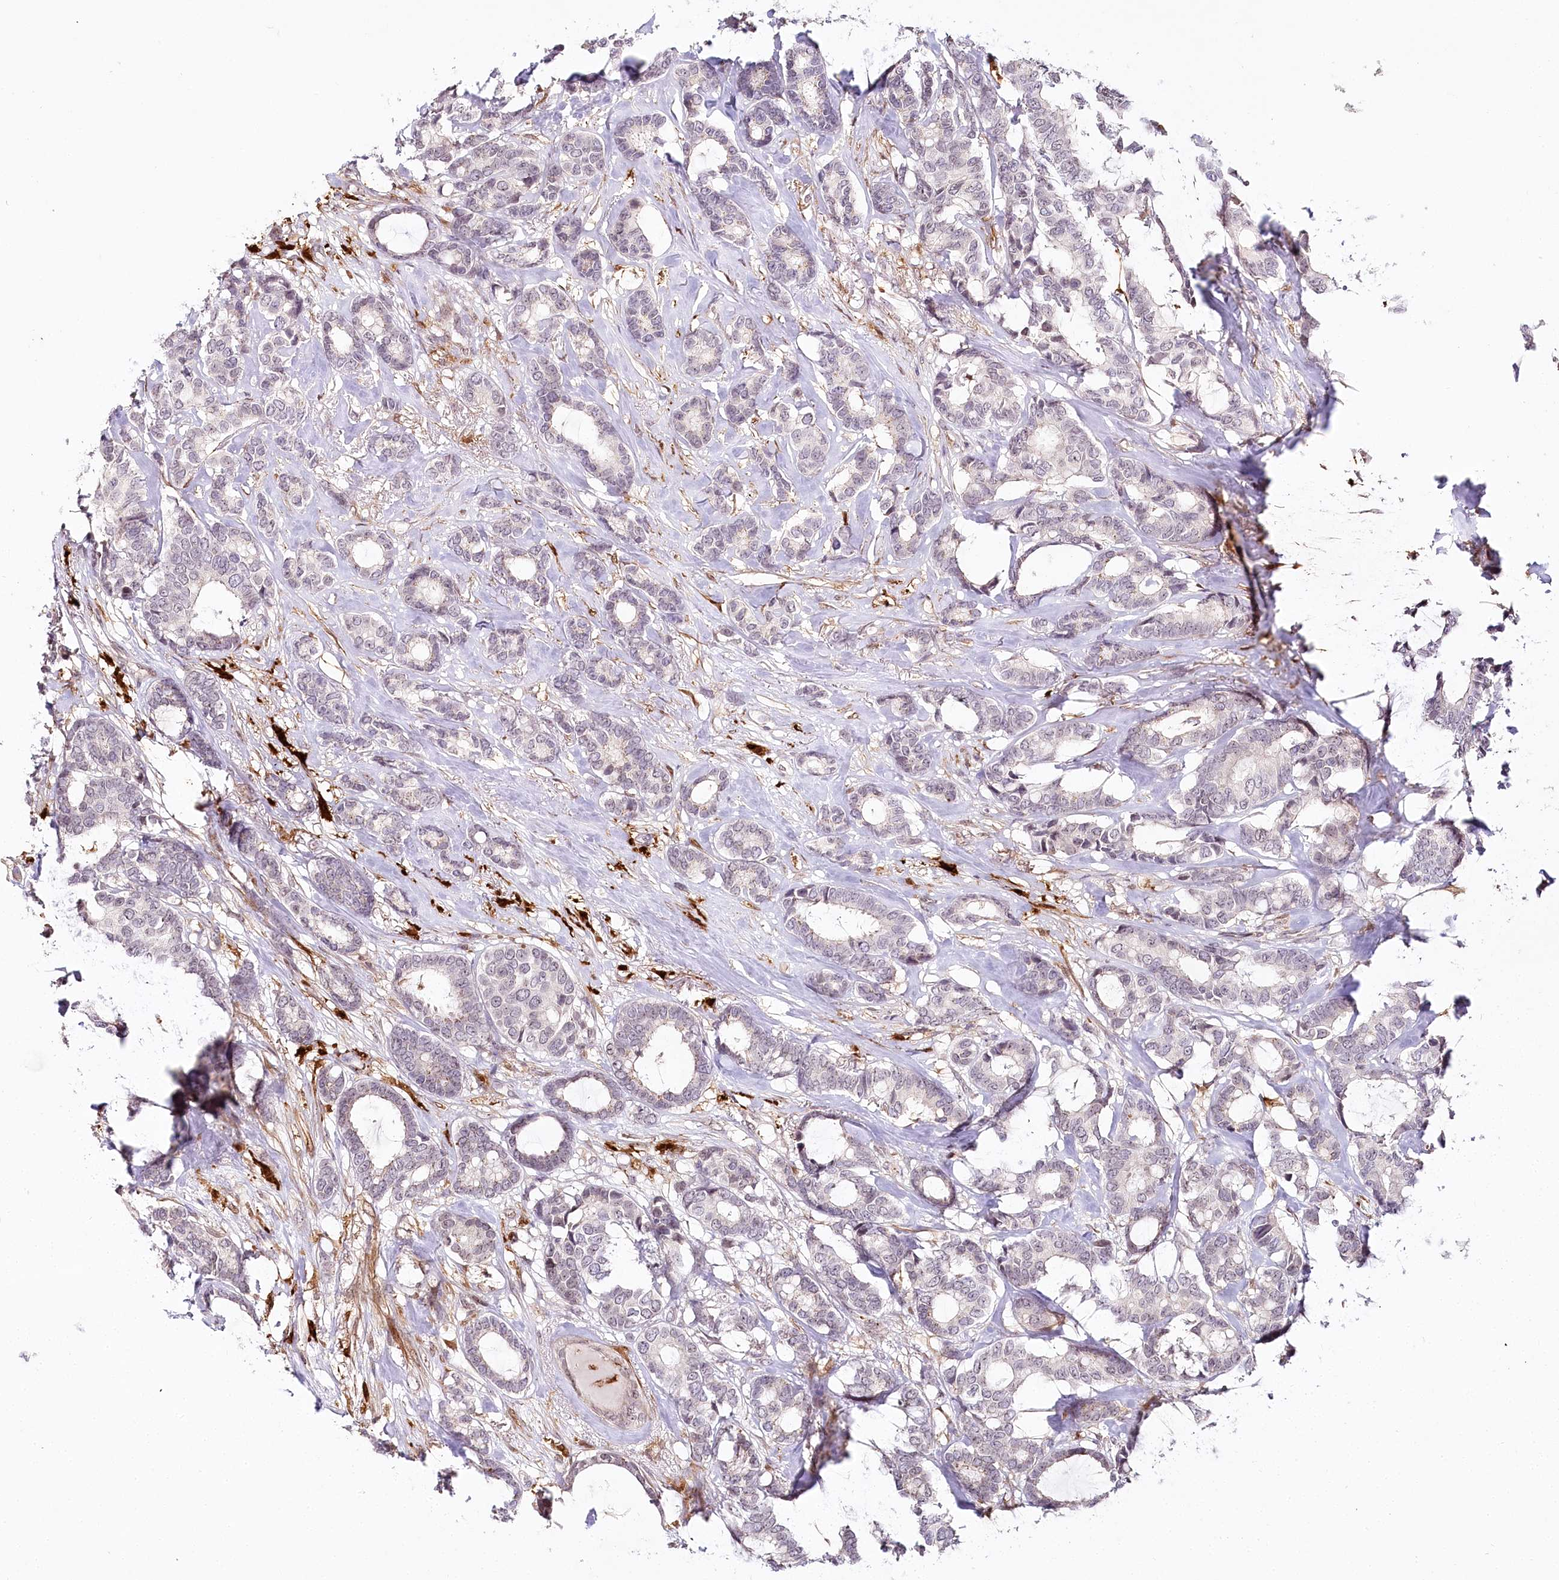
{"staining": {"intensity": "negative", "quantity": "none", "location": "none"}, "tissue": "breast cancer", "cell_type": "Tumor cells", "image_type": "cancer", "snomed": [{"axis": "morphology", "description": "Duct carcinoma"}, {"axis": "topography", "description": "Breast"}], "caption": "IHC of breast cancer (infiltrating ductal carcinoma) exhibits no expression in tumor cells.", "gene": "WDR36", "patient": {"sex": "female", "age": 87}}